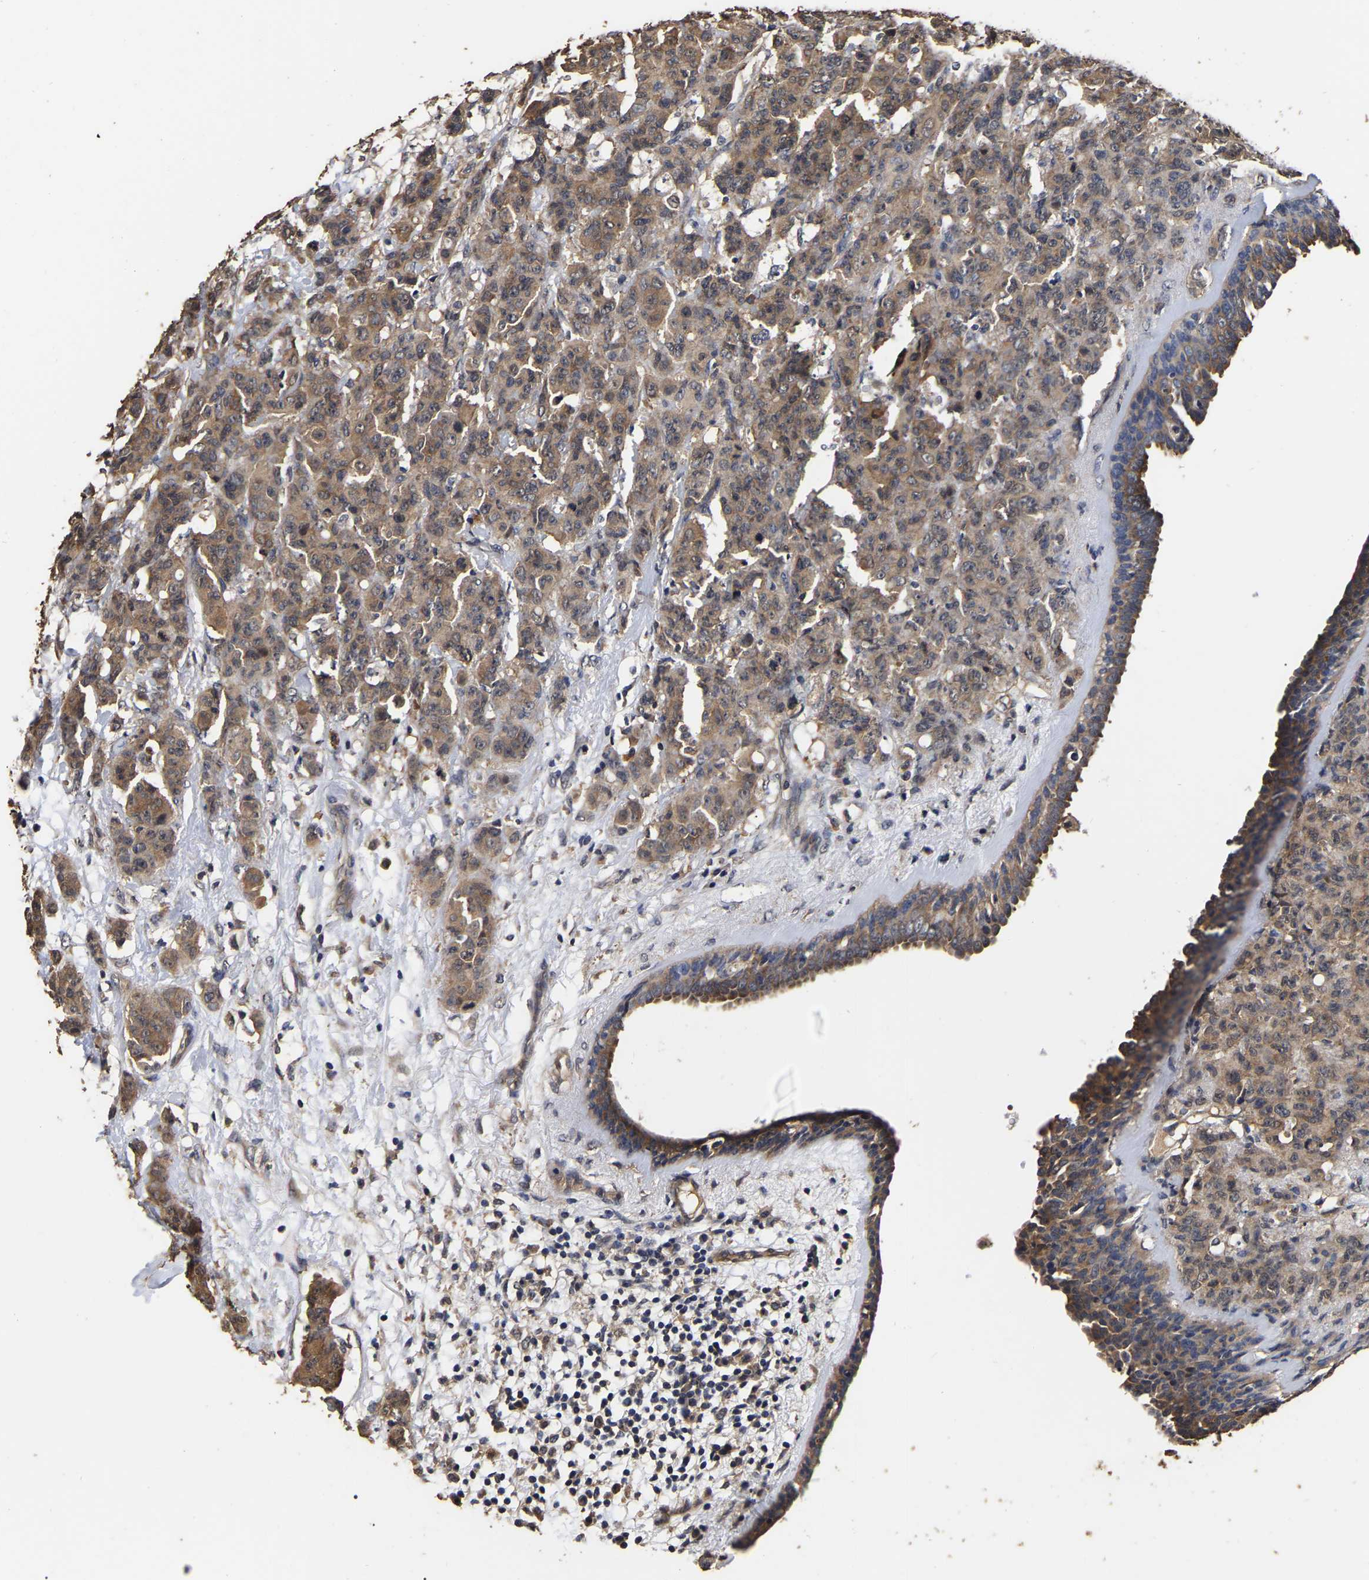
{"staining": {"intensity": "moderate", "quantity": ">75%", "location": "cytoplasmic/membranous"}, "tissue": "breast cancer", "cell_type": "Tumor cells", "image_type": "cancer", "snomed": [{"axis": "morphology", "description": "Normal tissue, NOS"}, {"axis": "morphology", "description": "Duct carcinoma"}, {"axis": "topography", "description": "Breast"}], "caption": "A histopathology image of breast cancer (invasive ductal carcinoma) stained for a protein exhibits moderate cytoplasmic/membranous brown staining in tumor cells.", "gene": "STK32C", "patient": {"sex": "female", "age": 40}}